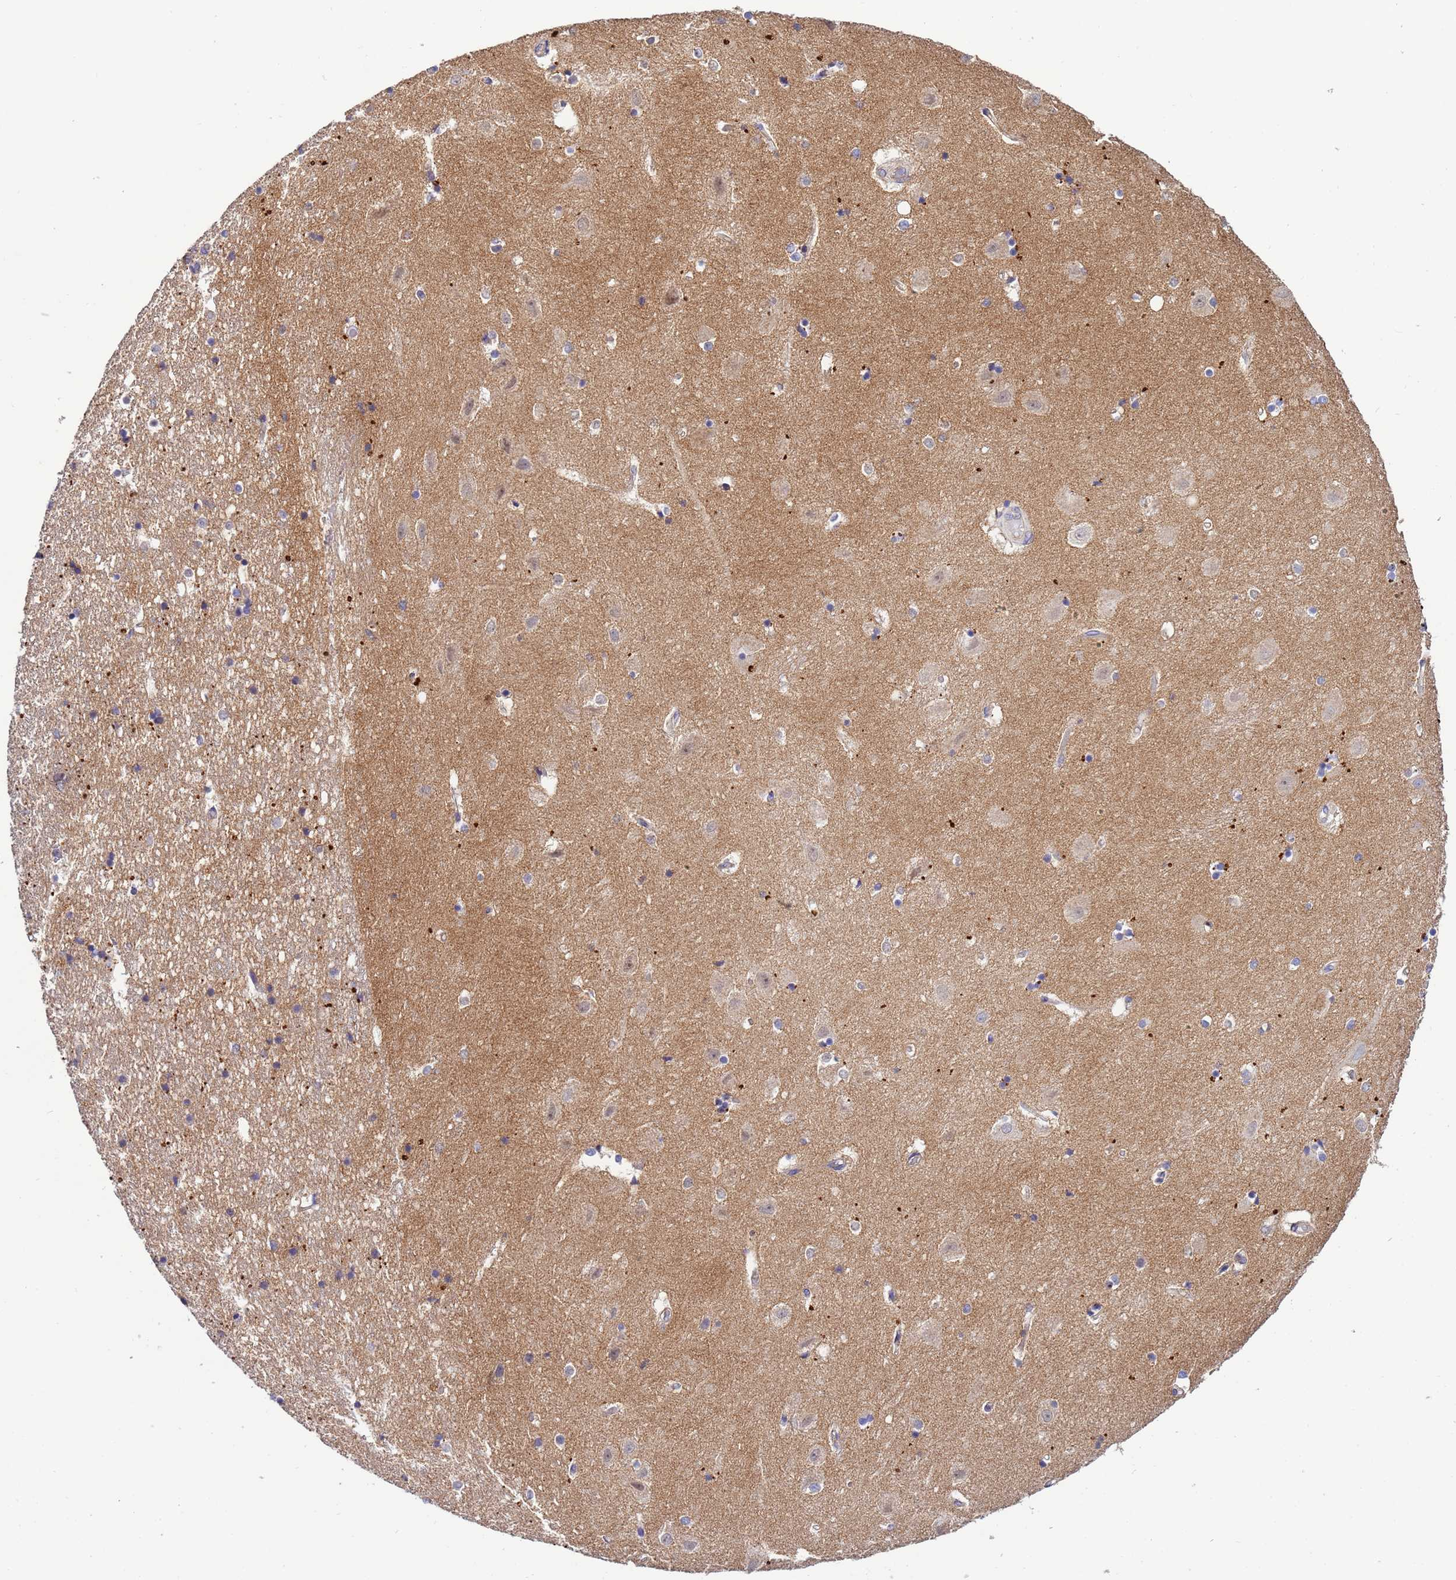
{"staining": {"intensity": "negative", "quantity": "none", "location": "none"}, "tissue": "hippocampus", "cell_type": "Glial cells", "image_type": "normal", "snomed": [{"axis": "morphology", "description": "Normal tissue, NOS"}, {"axis": "topography", "description": "Hippocampus"}], "caption": "The image reveals no staining of glial cells in unremarkable hippocampus.", "gene": "CDC34", "patient": {"sex": "female", "age": 52}}